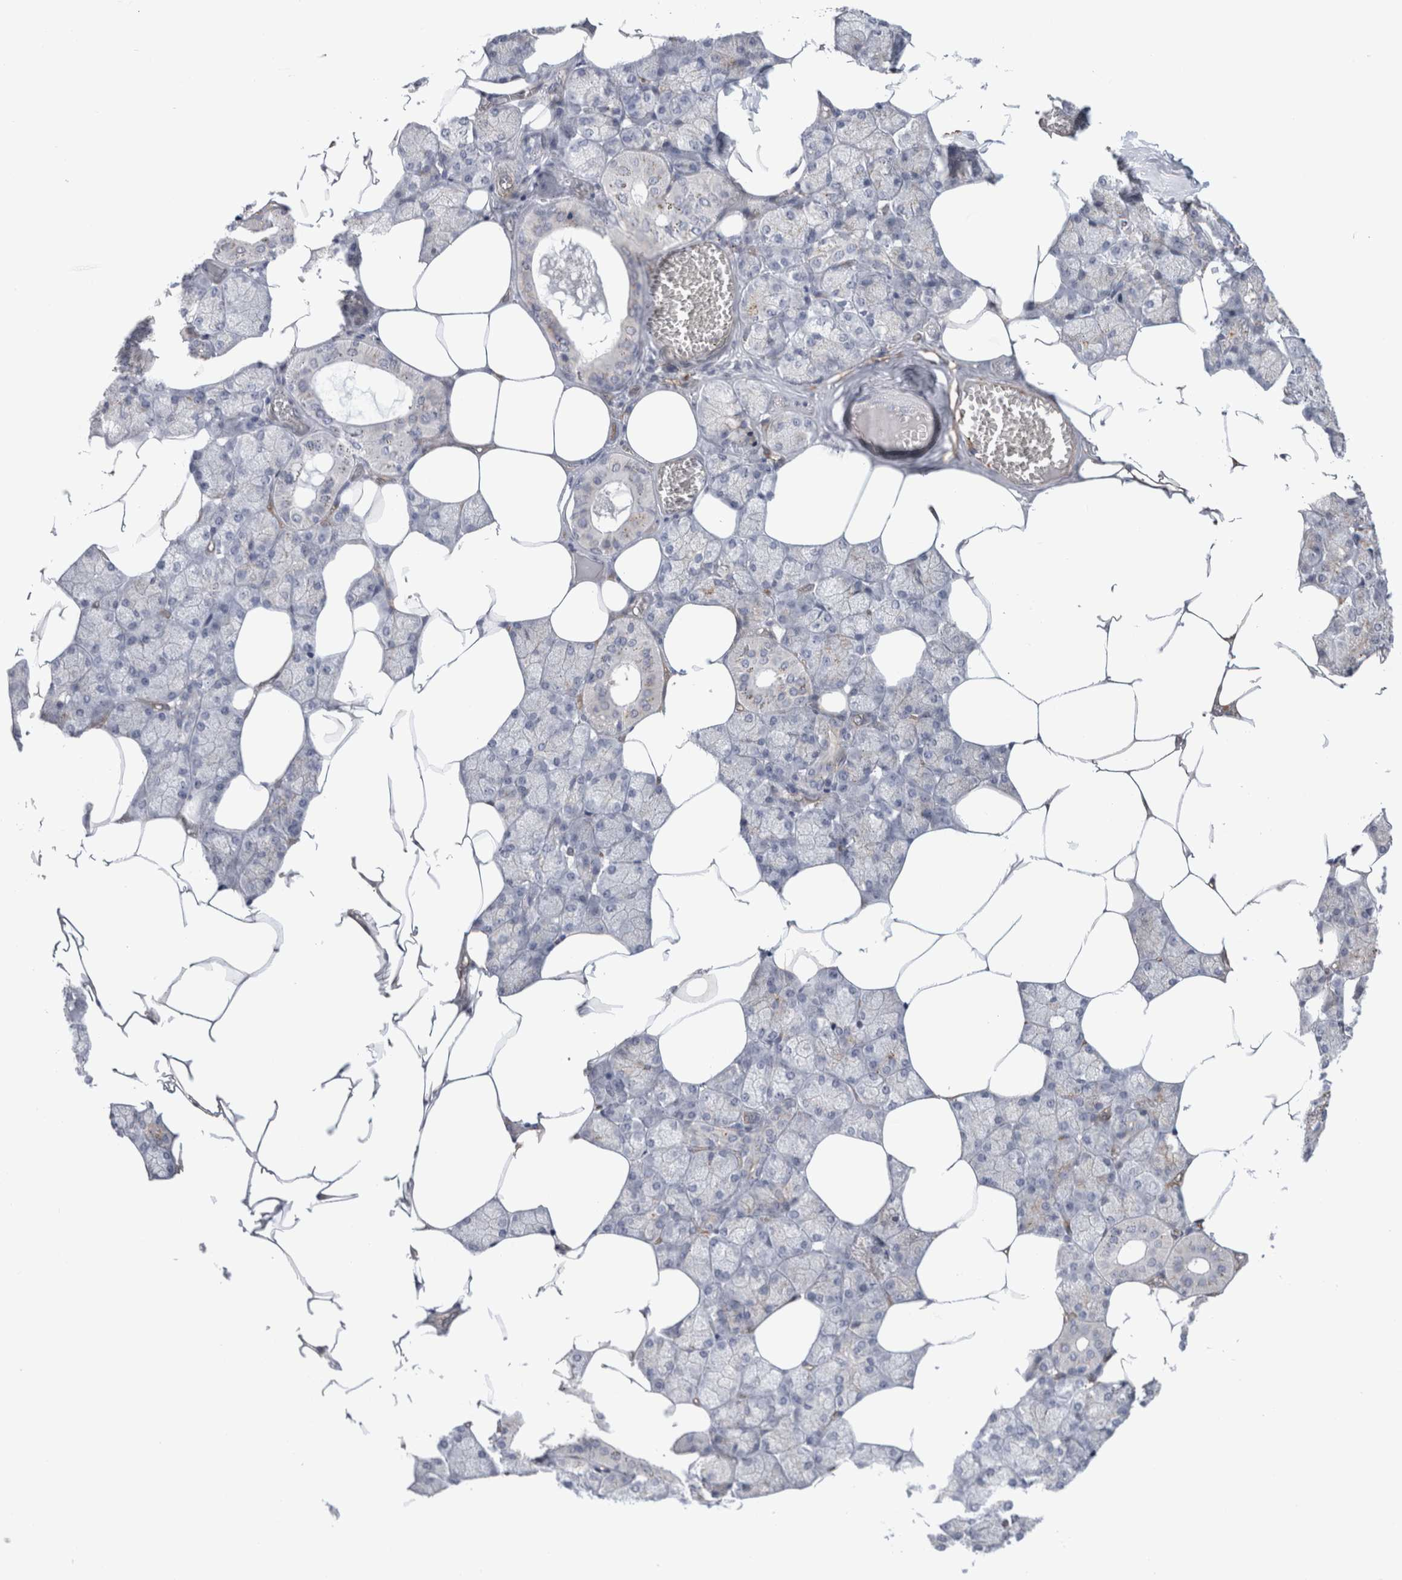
{"staining": {"intensity": "weak", "quantity": "<25%", "location": "cytoplasmic/membranous"}, "tissue": "salivary gland", "cell_type": "Glandular cells", "image_type": "normal", "snomed": [{"axis": "morphology", "description": "Normal tissue, NOS"}, {"axis": "topography", "description": "Salivary gland"}], "caption": "A high-resolution micrograph shows immunohistochemistry staining of unremarkable salivary gland, which reveals no significant expression in glandular cells. (DAB IHC, high magnification).", "gene": "ANKMY1", "patient": {"sex": "male", "age": 62}}